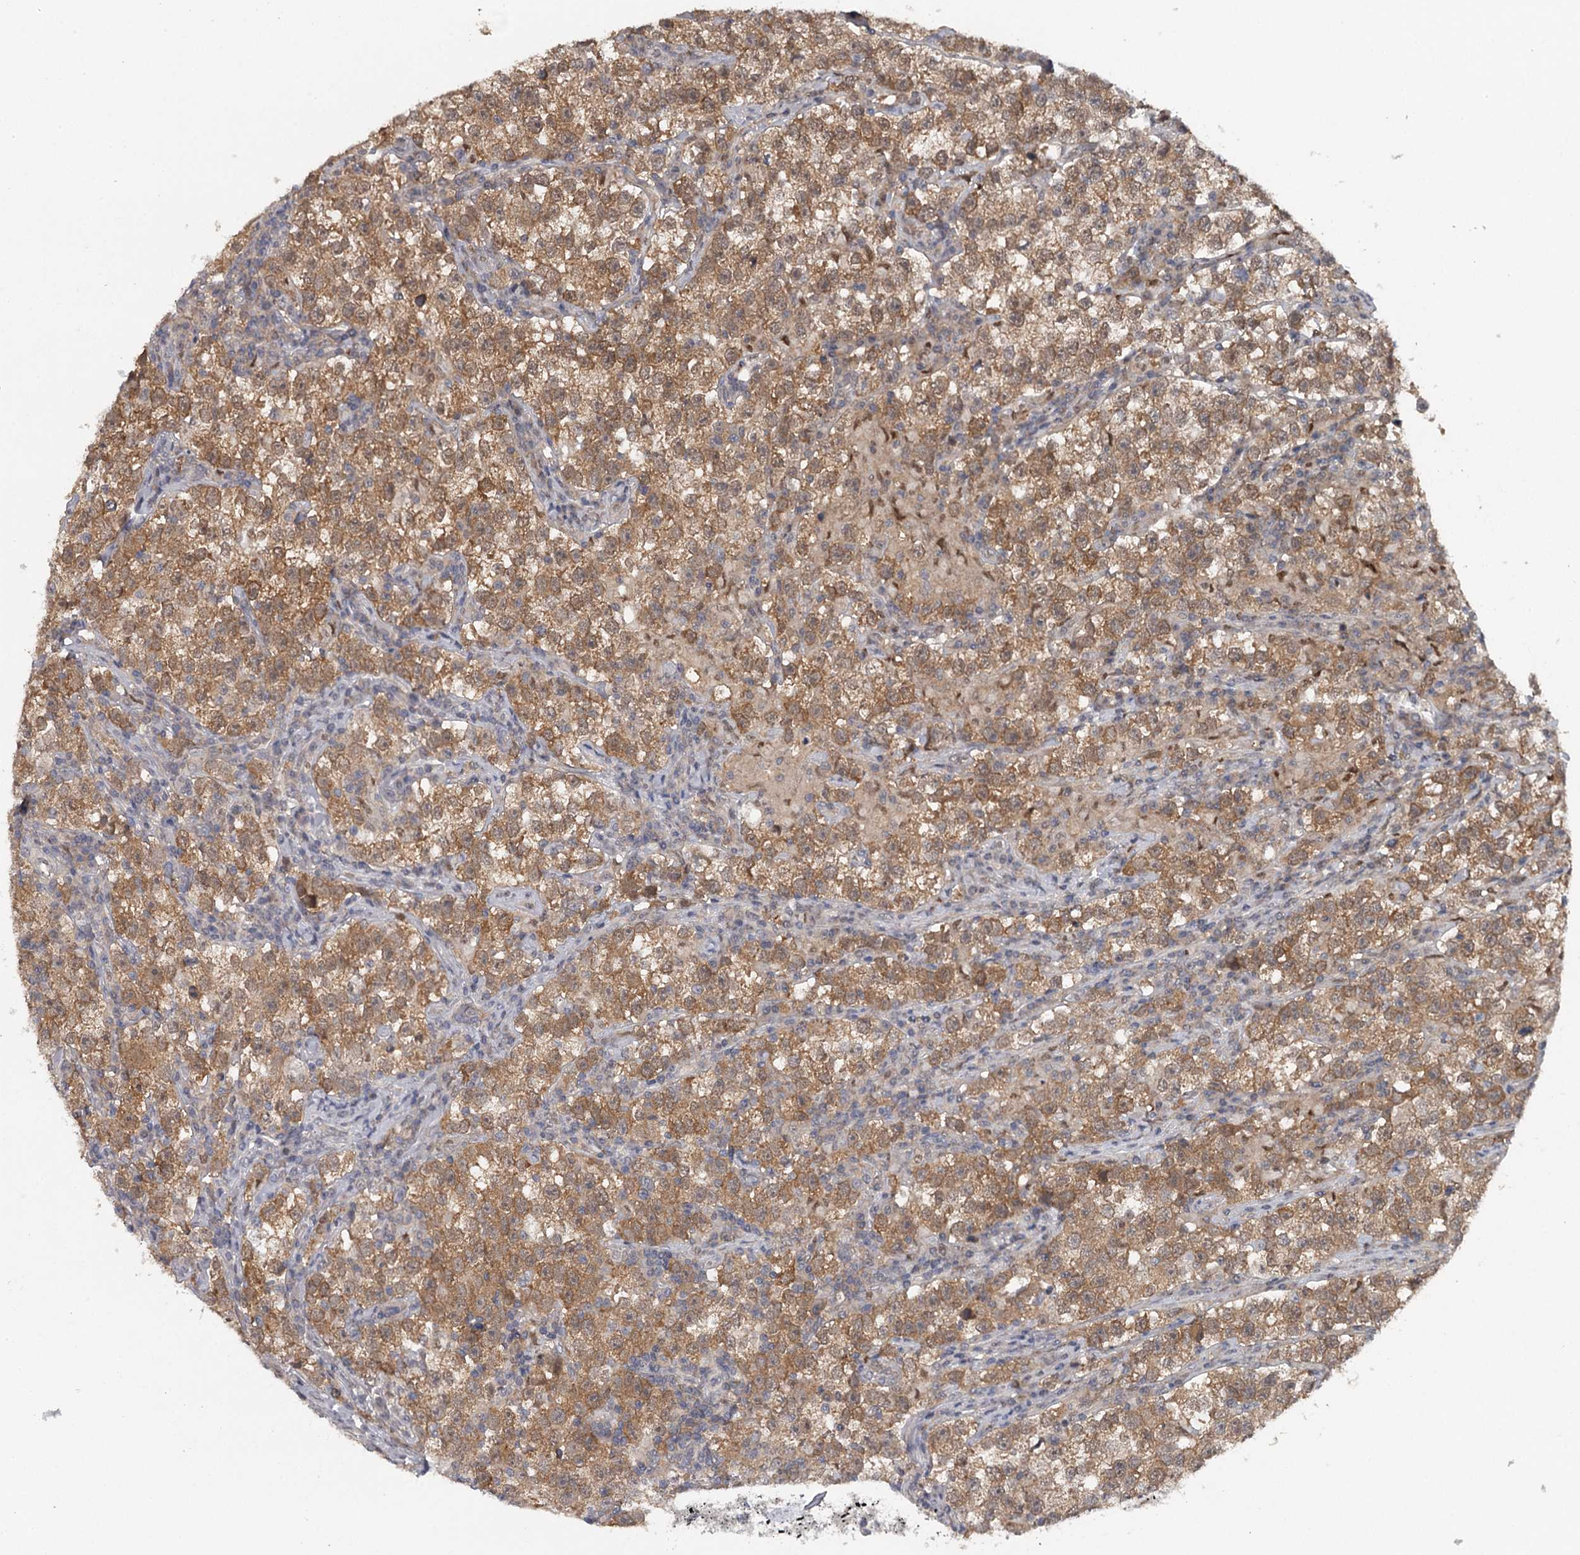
{"staining": {"intensity": "moderate", "quantity": ">75%", "location": "cytoplasmic/membranous,nuclear"}, "tissue": "testis cancer", "cell_type": "Tumor cells", "image_type": "cancer", "snomed": [{"axis": "morphology", "description": "Normal tissue, NOS"}, {"axis": "morphology", "description": "Seminoma, NOS"}, {"axis": "topography", "description": "Testis"}], "caption": "DAB immunohistochemical staining of human testis cancer (seminoma) demonstrates moderate cytoplasmic/membranous and nuclear protein staining in about >75% of tumor cells.", "gene": "GTSF1", "patient": {"sex": "male", "age": 43}}